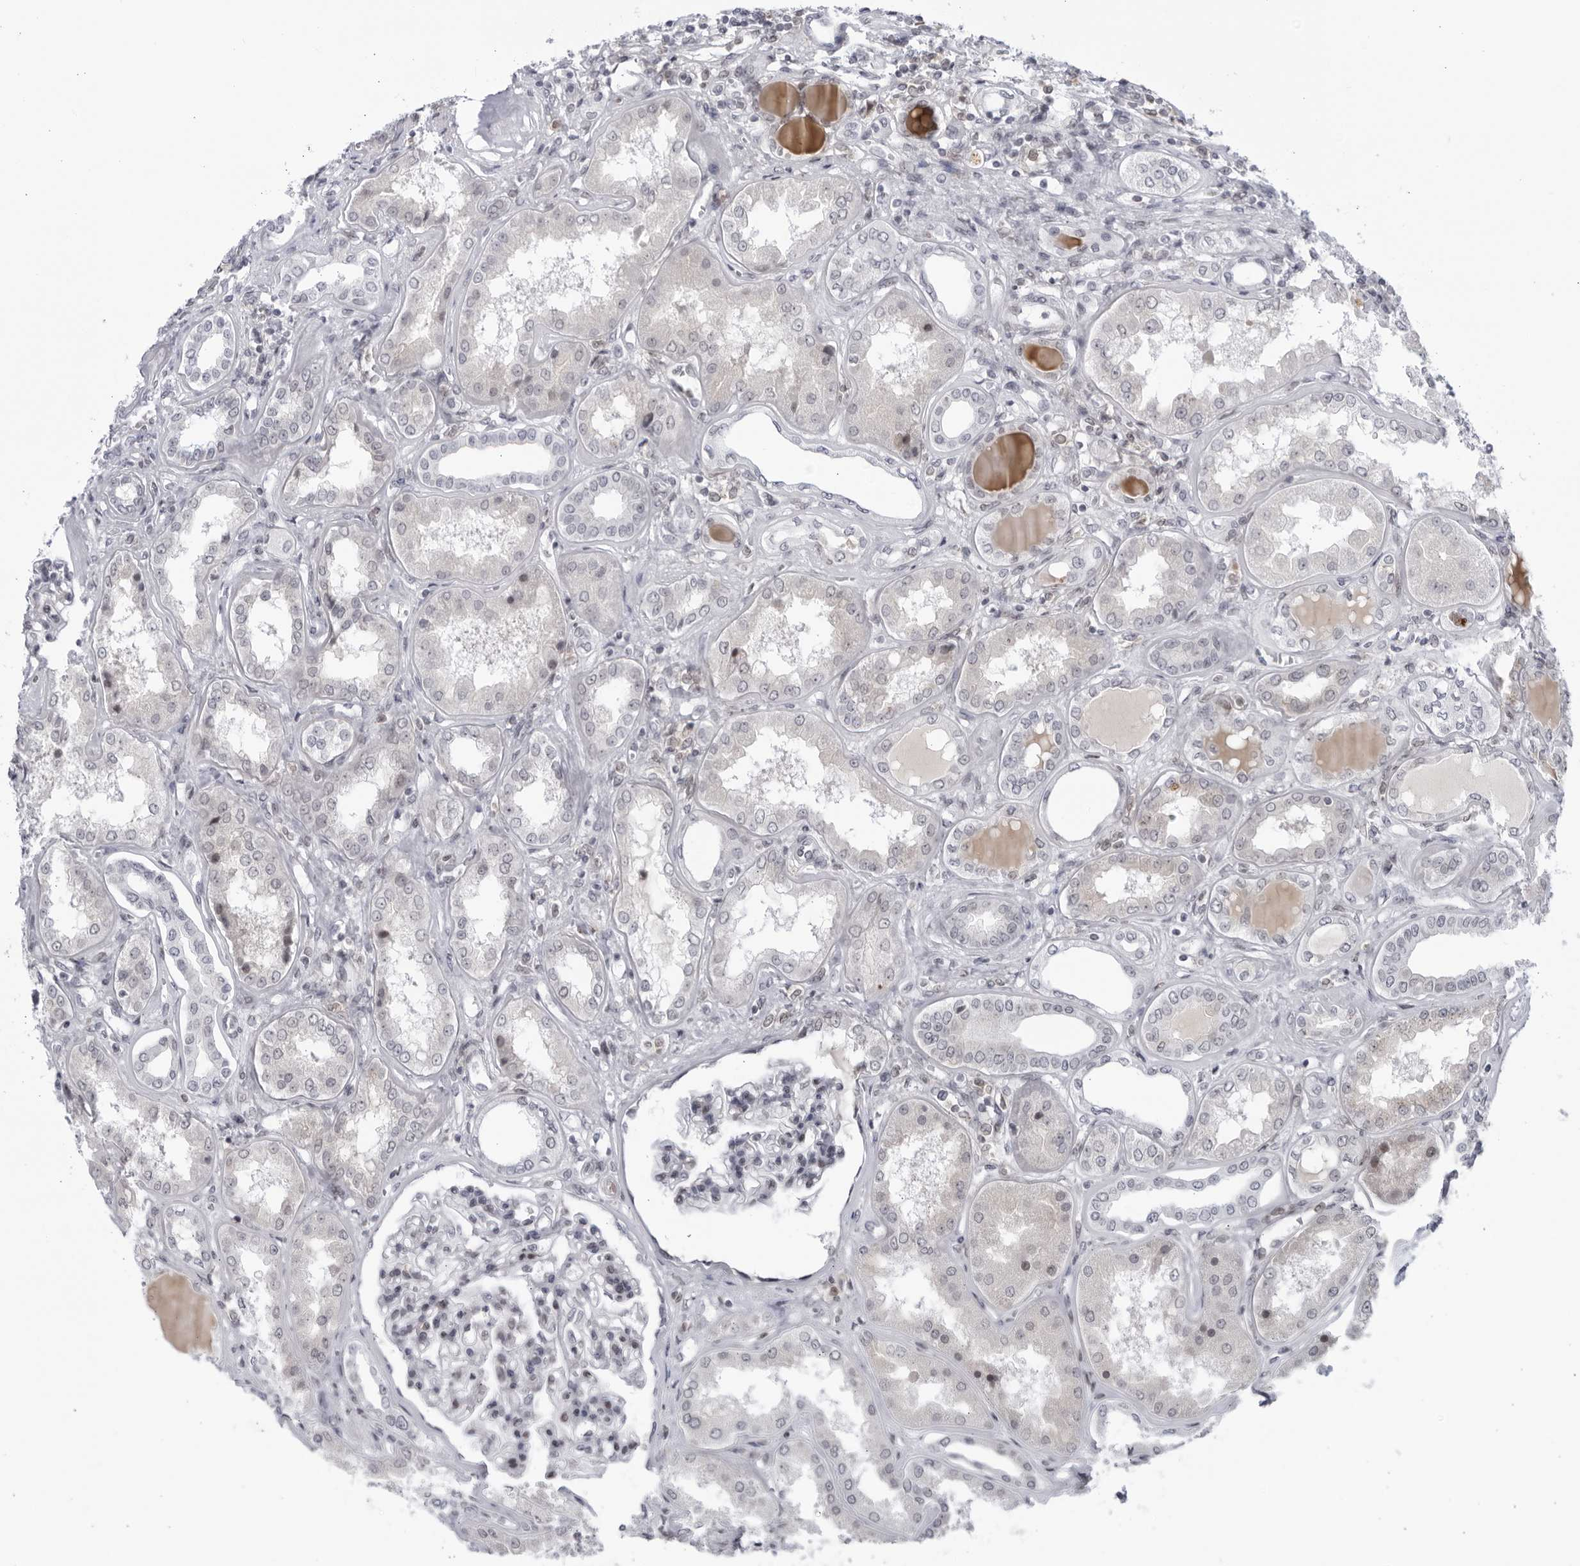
{"staining": {"intensity": "weak", "quantity": "<25%", "location": "nuclear"}, "tissue": "kidney", "cell_type": "Cells in glomeruli", "image_type": "normal", "snomed": [{"axis": "morphology", "description": "Normal tissue, NOS"}, {"axis": "topography", "description": "Kidney"}], "caption": "Immunohistochemistry (IHC) micrograph of normal human kidney stained for a protein (brown), which displays no positivity in cells in glomeruli. The staining is performed using DAB brown chromogen with nuclei counter-stained in using hematoxylin.", "gene": "DTL", "patient": {"sex": "female", "age": 56}}